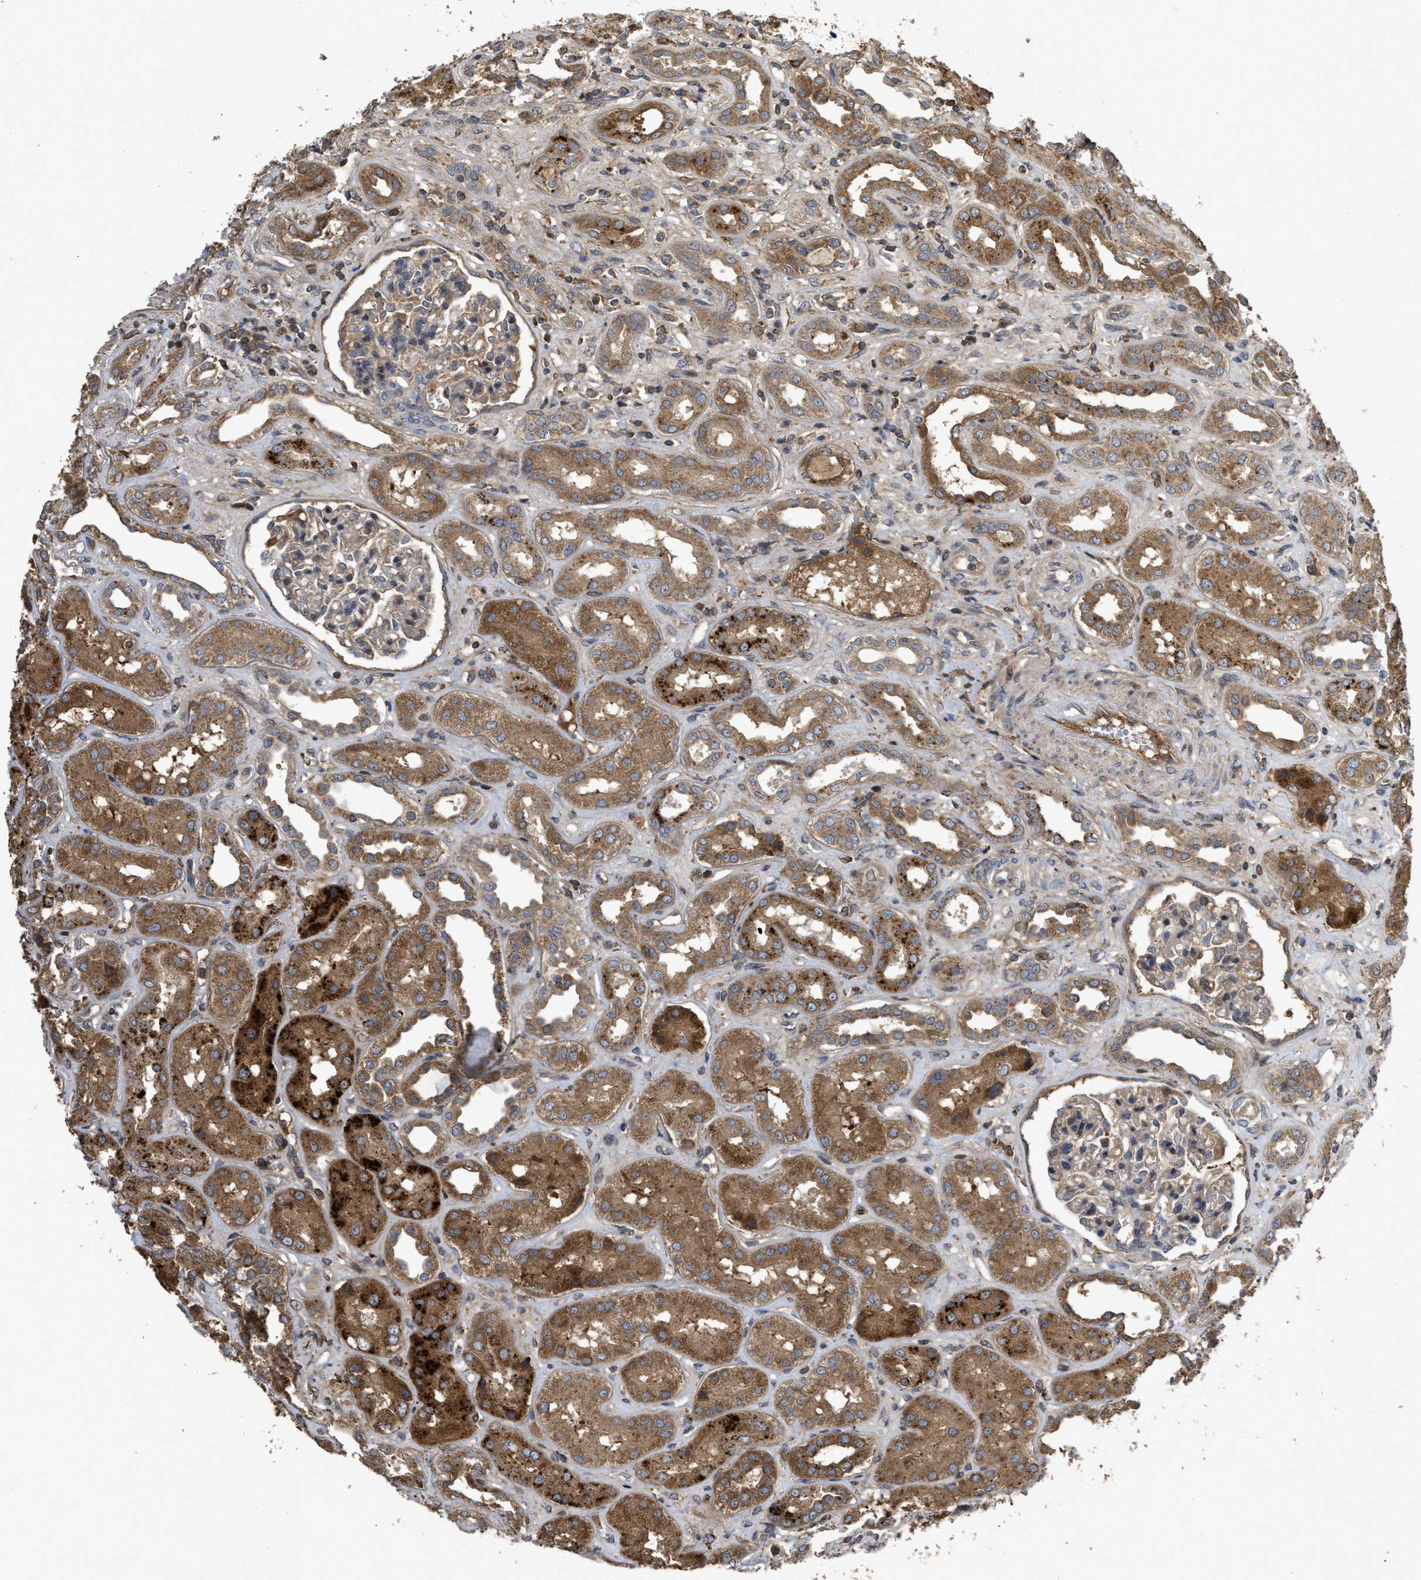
{"staining": {"intensity": "weak", "quantity": ">75%", "location": "cytoplasmic/membranous"}, "tissue": "kidney", "cell_type": "Cells in glomeruli", "image_type": "normal", "snomed": [{"axis": "morphology", "description": "Normal tissue, NOS"}, {"axis": "topography", "description": "Kidney"}], "caption": "DAB immunohistochemical staining of benign kidney reveals weak cytoplasmic/membranous protein expression in about >75% of cells in glomeruli. (Brightfield microscopy of DAB IHC at high magnification).", "gene": "CBR3", "patient": {"sex": "male", "age": 59}}